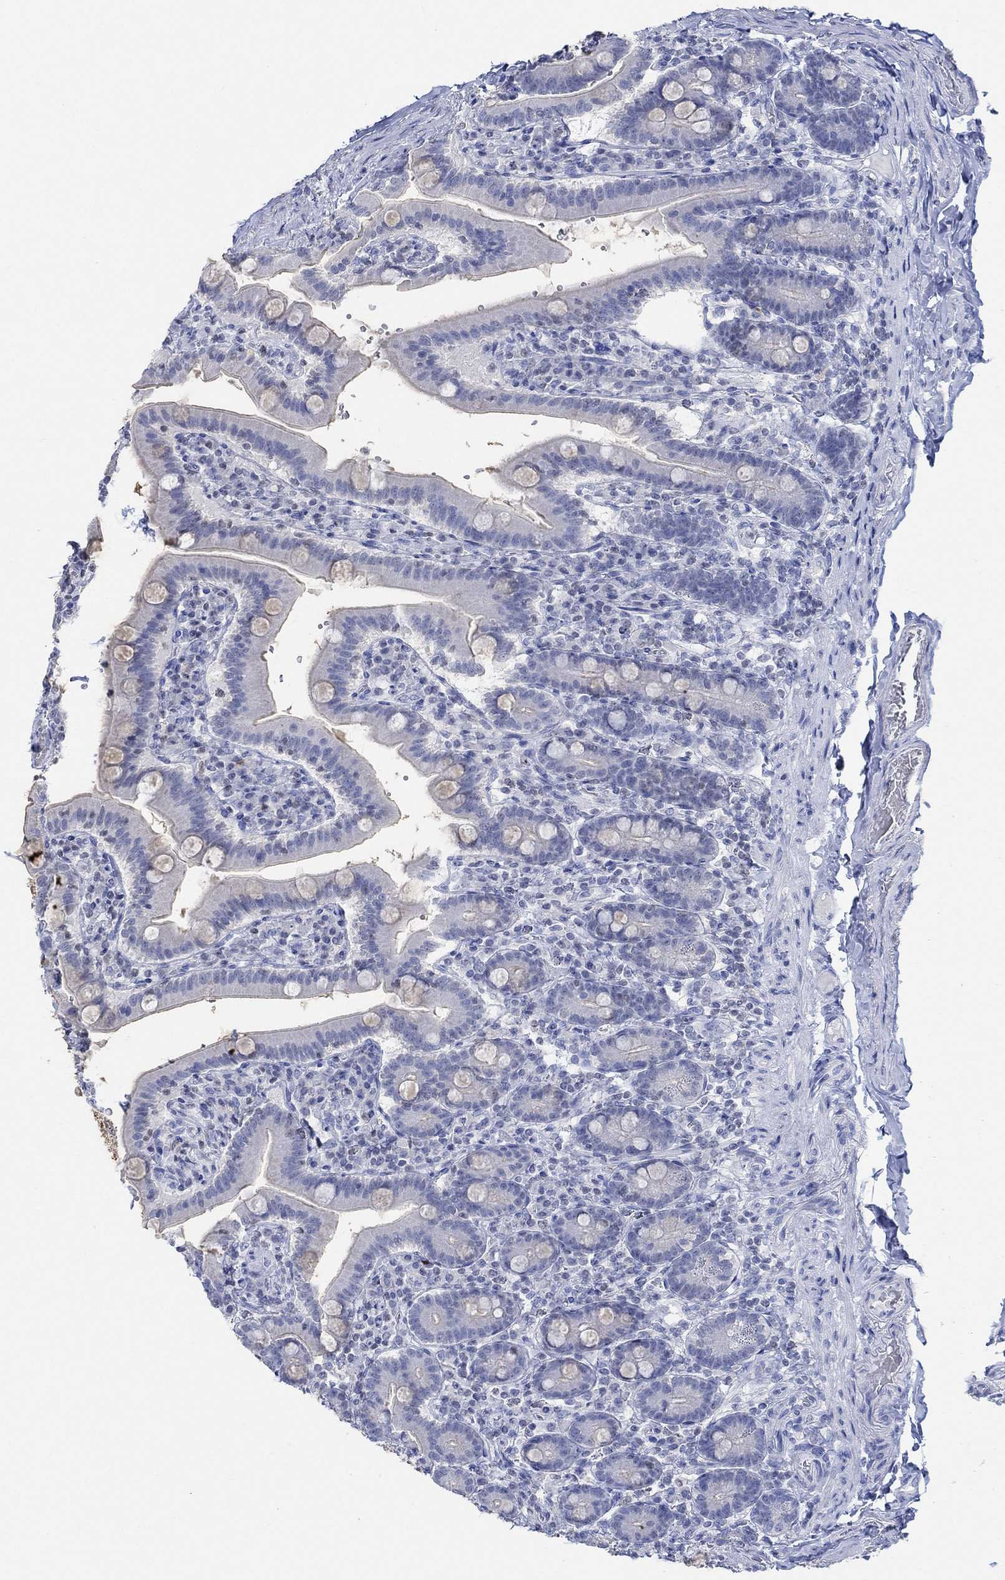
{"staining": {"intensity": "negative", "quantity": "none", "location": "none"}, "tissue": "small intestine", "cell_type": "Glandular cells", "image_type": "normal", "snomed": [{"axis": "morphology", "description": "Normal tissue, NOS"}, {"axis": "topography", "description": "Small intestine"}], "caption": "Immunohistochemistry histopathology image of unremarkable small intestine: small intestine stained with DAB reveals no significant protein expression in glandular cells.", "gene": "PPP1R17", "patient": {"sex": "male", "age": 66}}